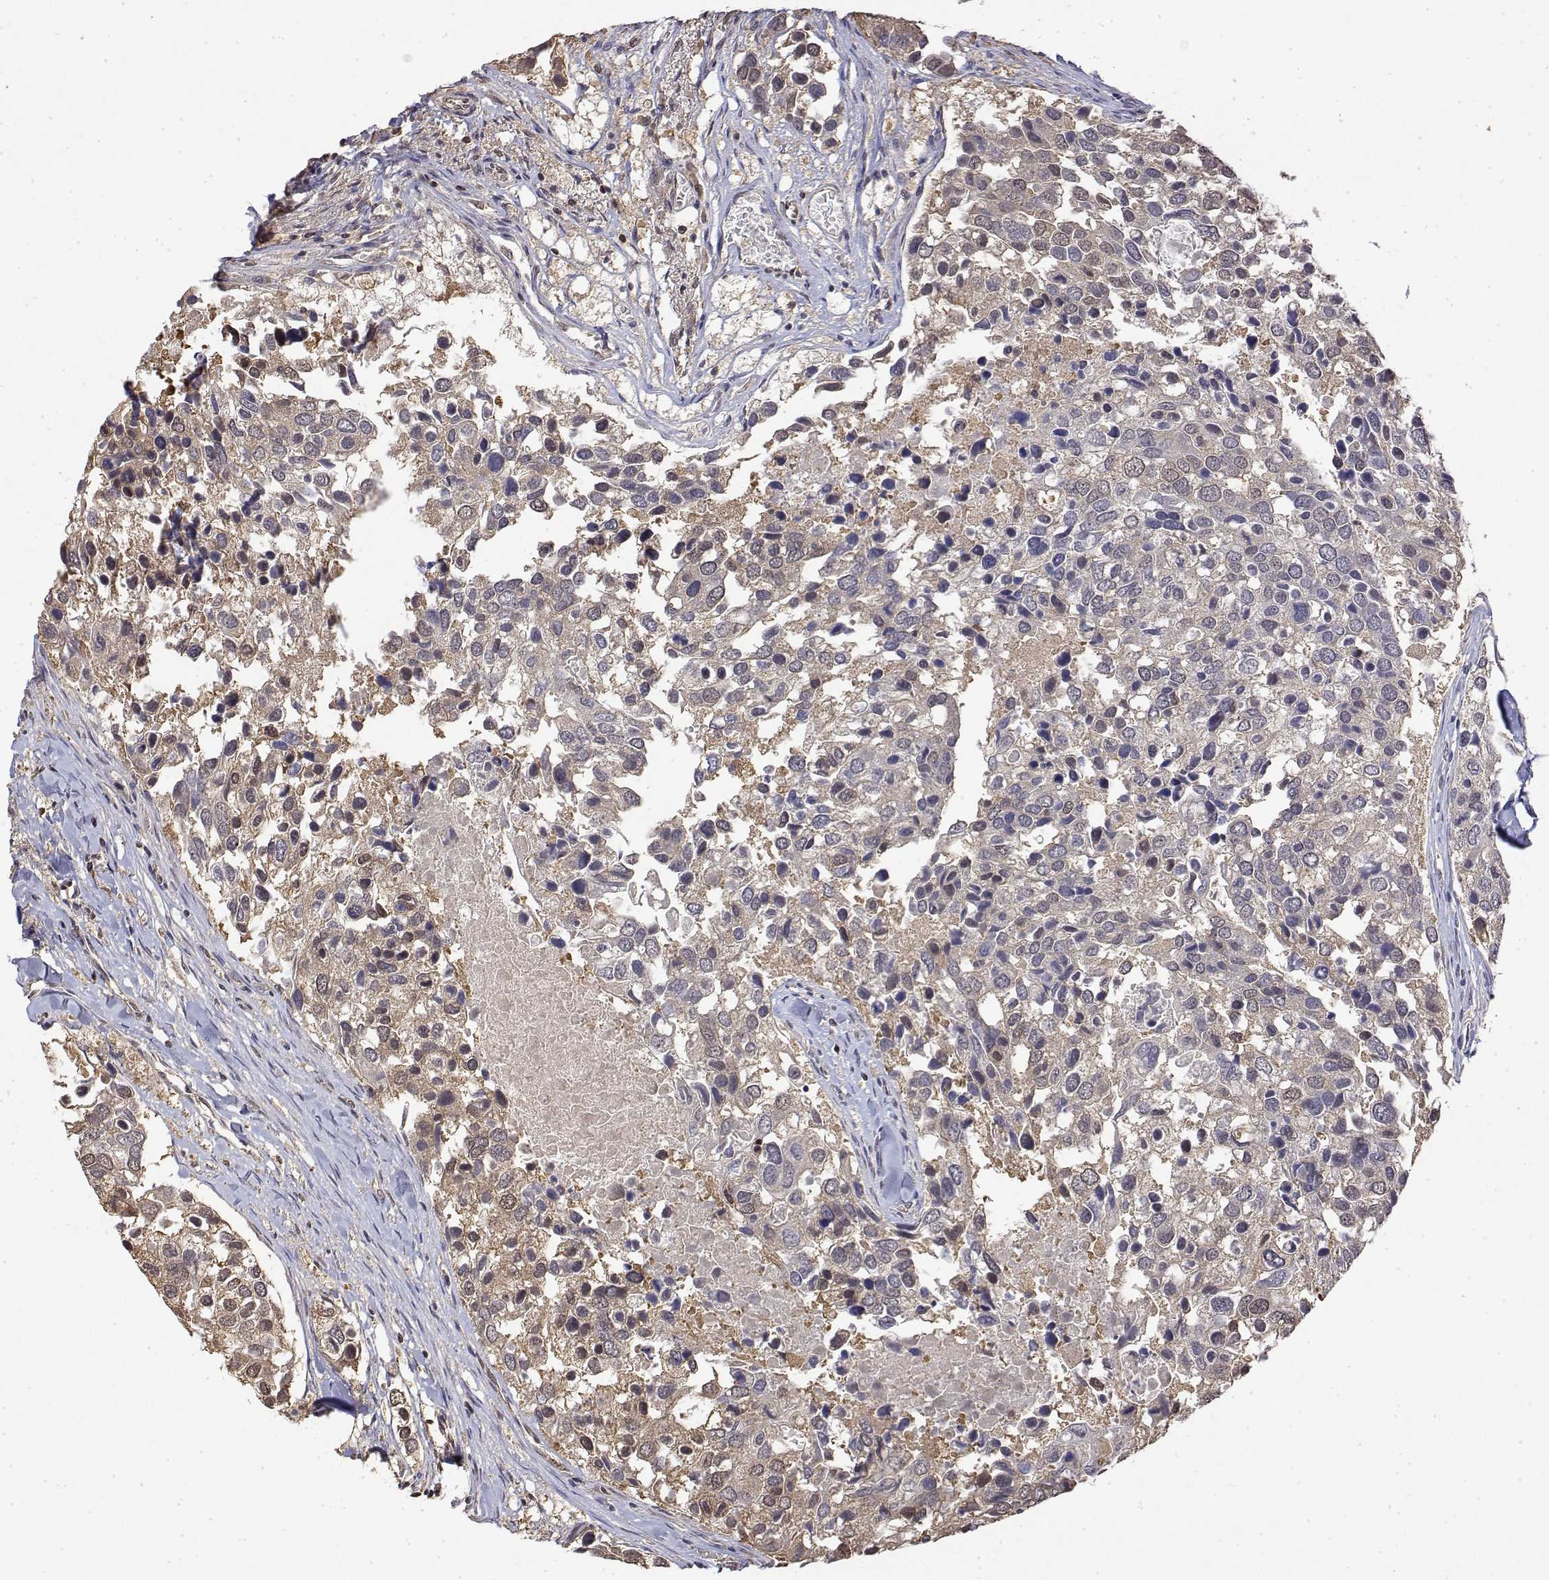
{"staining": {"intensity": "moderate", "quantity": "25%-75%", "location": "cytoplasmic/membranous"}, "tissue": "breast cancer", "cell_type": "Tumor cells", "image_type": "cancer", "snomed": [{"axis": "morphology", "description": "Duct carcinoma"}, {"axis": "topography", "description": "Breast"}], "caption": "Breast infiltrating ductal carcinoma tissue displays moderate cytoplasmic/membranous staining in approximately 25%-75% of tumor cells", "gene": "TPI1", "patient": {"sex": "female", "age": 83}}